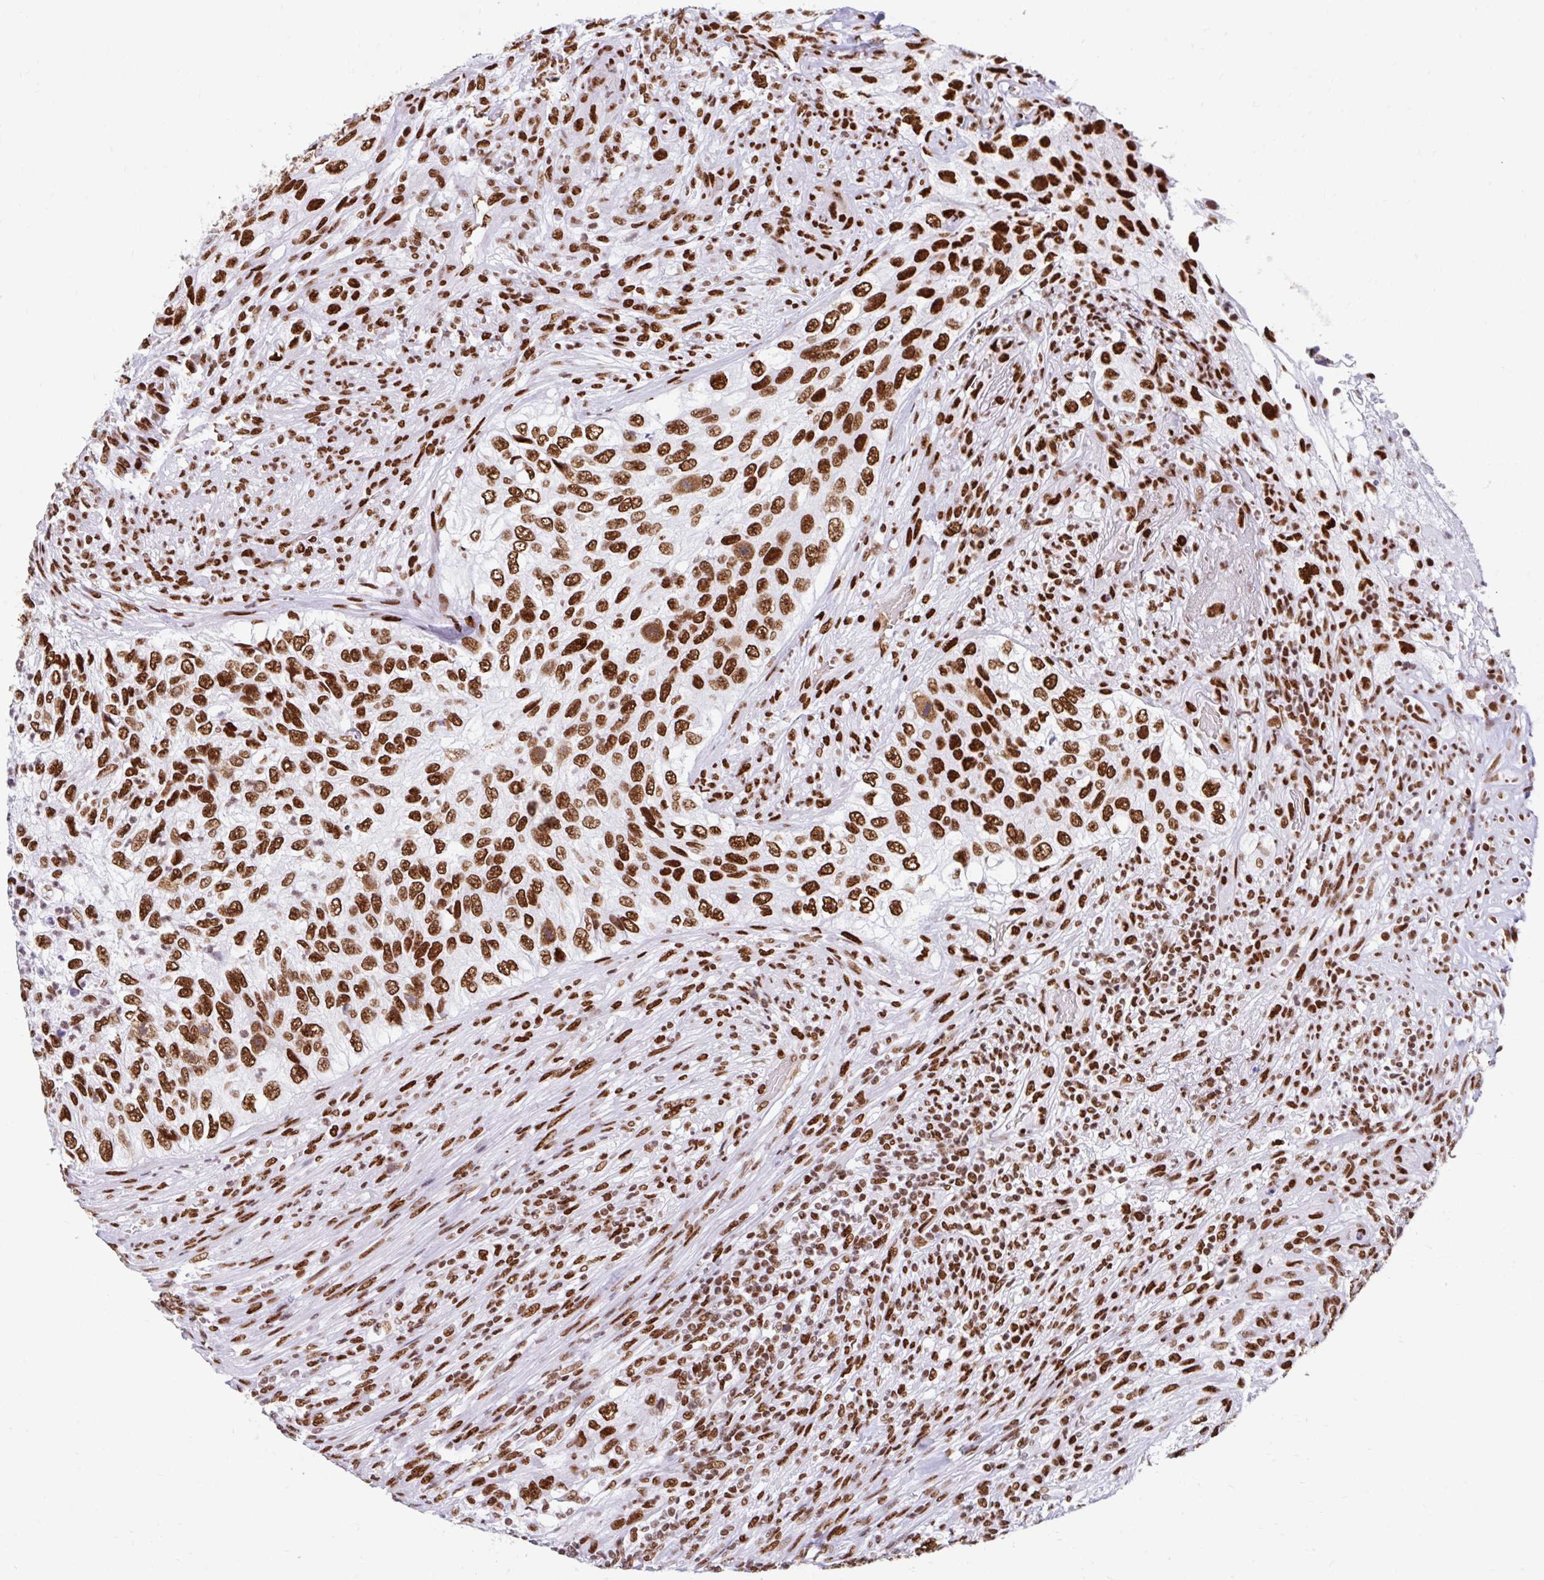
{"staining": {"intensity": "strong", "quantity": ">75%", "location": "nuclear"}, "tissue": "urothelial cancer", "cell_type": "Tumor cells", "image_type": "cancer", "snomed": [{"axis": "morphology", "description": "Urothelial carcinoma, High grade"}, {"axis": "topography", "description": "Urinary bladder"}], "caption": "Protein expression analysis of human urothelial carcinoma (high-grade) reveals strong nuclear expression in approximately >75% of tumor cells.", "gene": "KHDRBS1", "patient": {"sex": "female", "age": 60}}